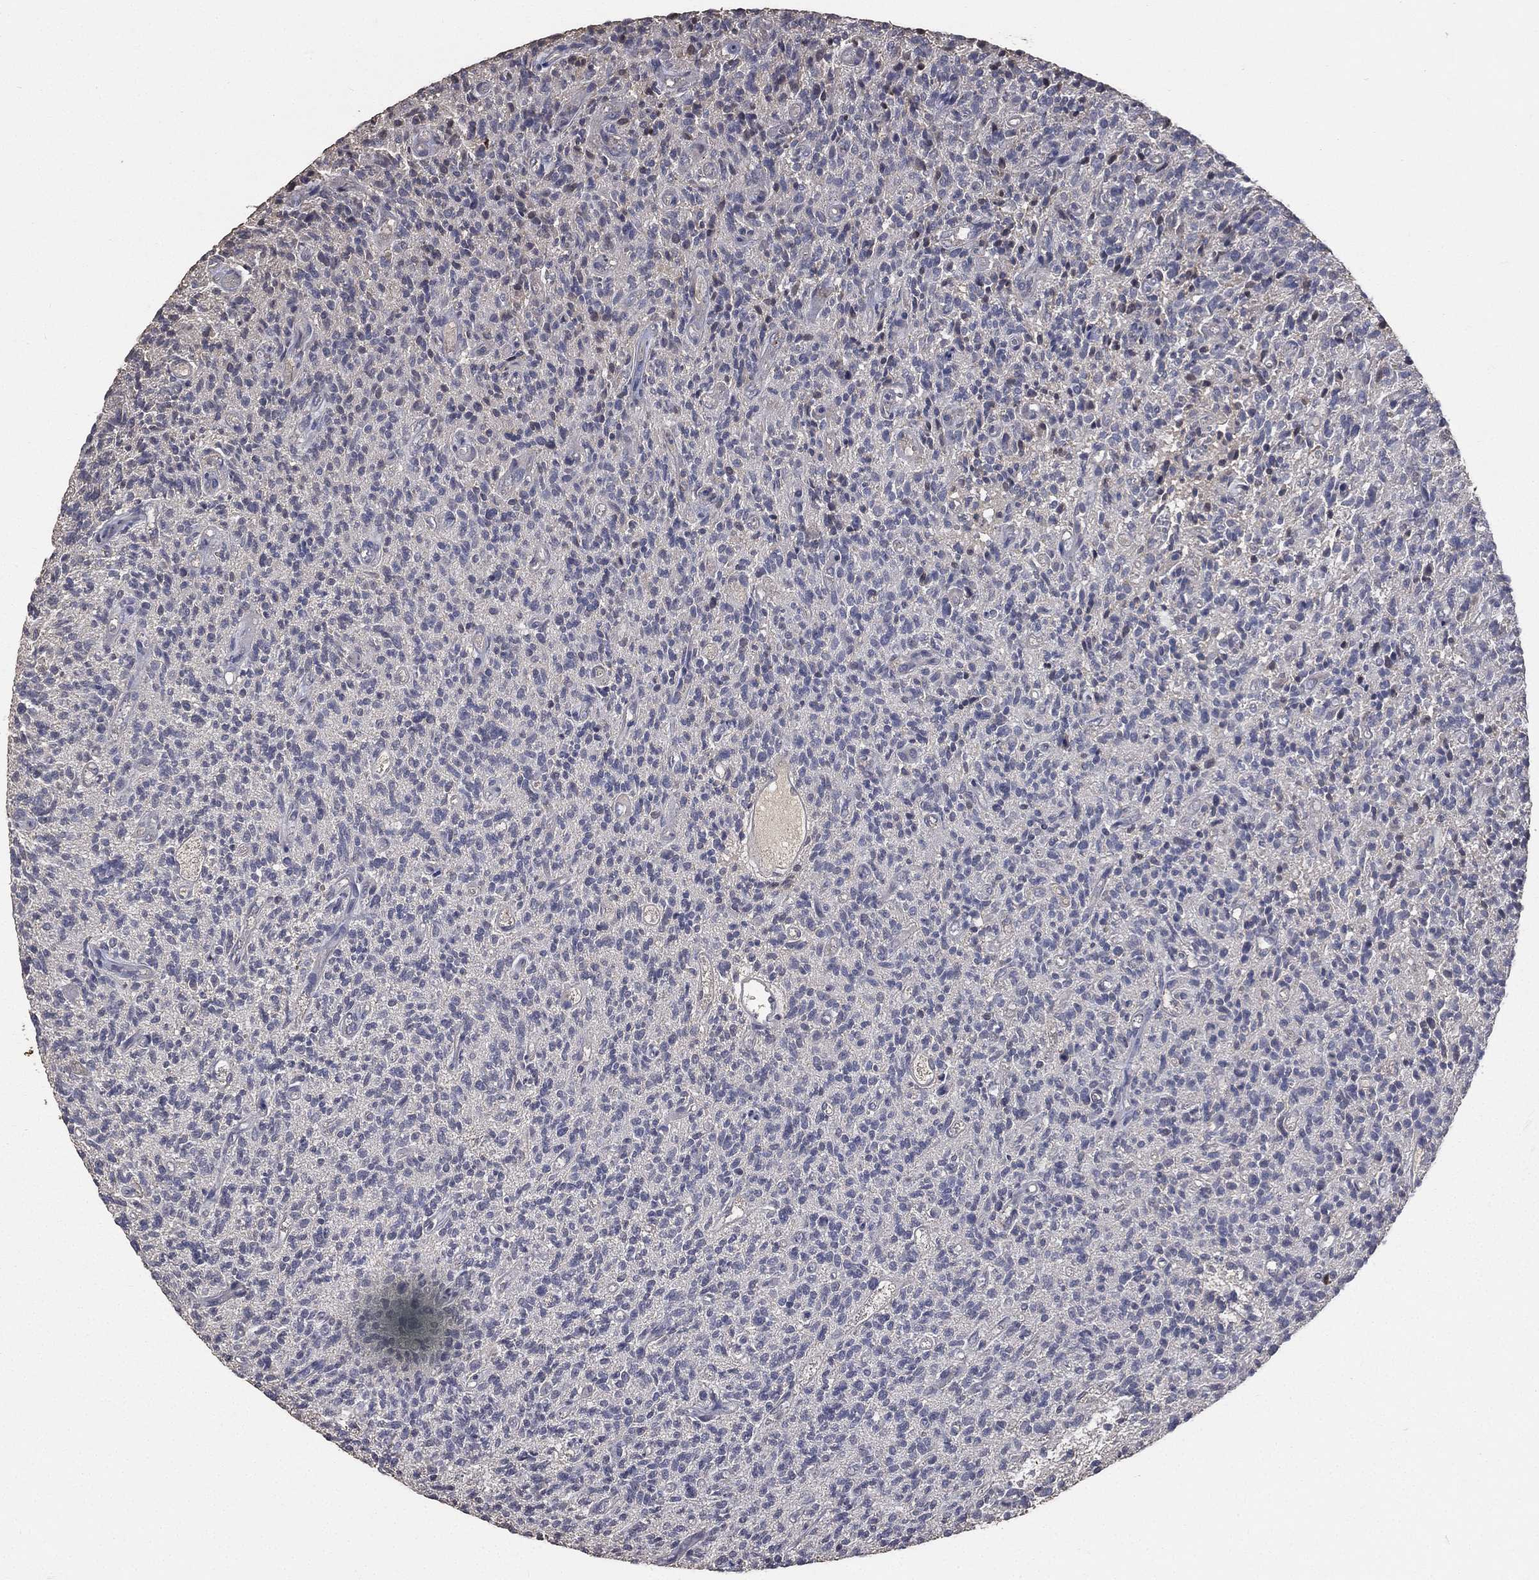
{"staining": {"intensity": "negative", "quantity": "none", "location": "none"}, "tissue": "glioma", "cell_type": "Tumor cells", "image_type": "cancer", "snomed": [{"axis": "morphology", "description": "Glioma, malignant, High grade"}, {"axis": "topography", "description": "Brain"}], "caption": "High magnification brightfield microscopy of glioma stained with DAB (3,3'-diaminobenzidine) (brown) and counterstained with hematoxylin (blue): tumor cells show no significant expression. (Brightfield microscopy of DAB IHC at high magnification).", "gene": "SNAP25", "patient": {"sex": "male", "age": 64}}